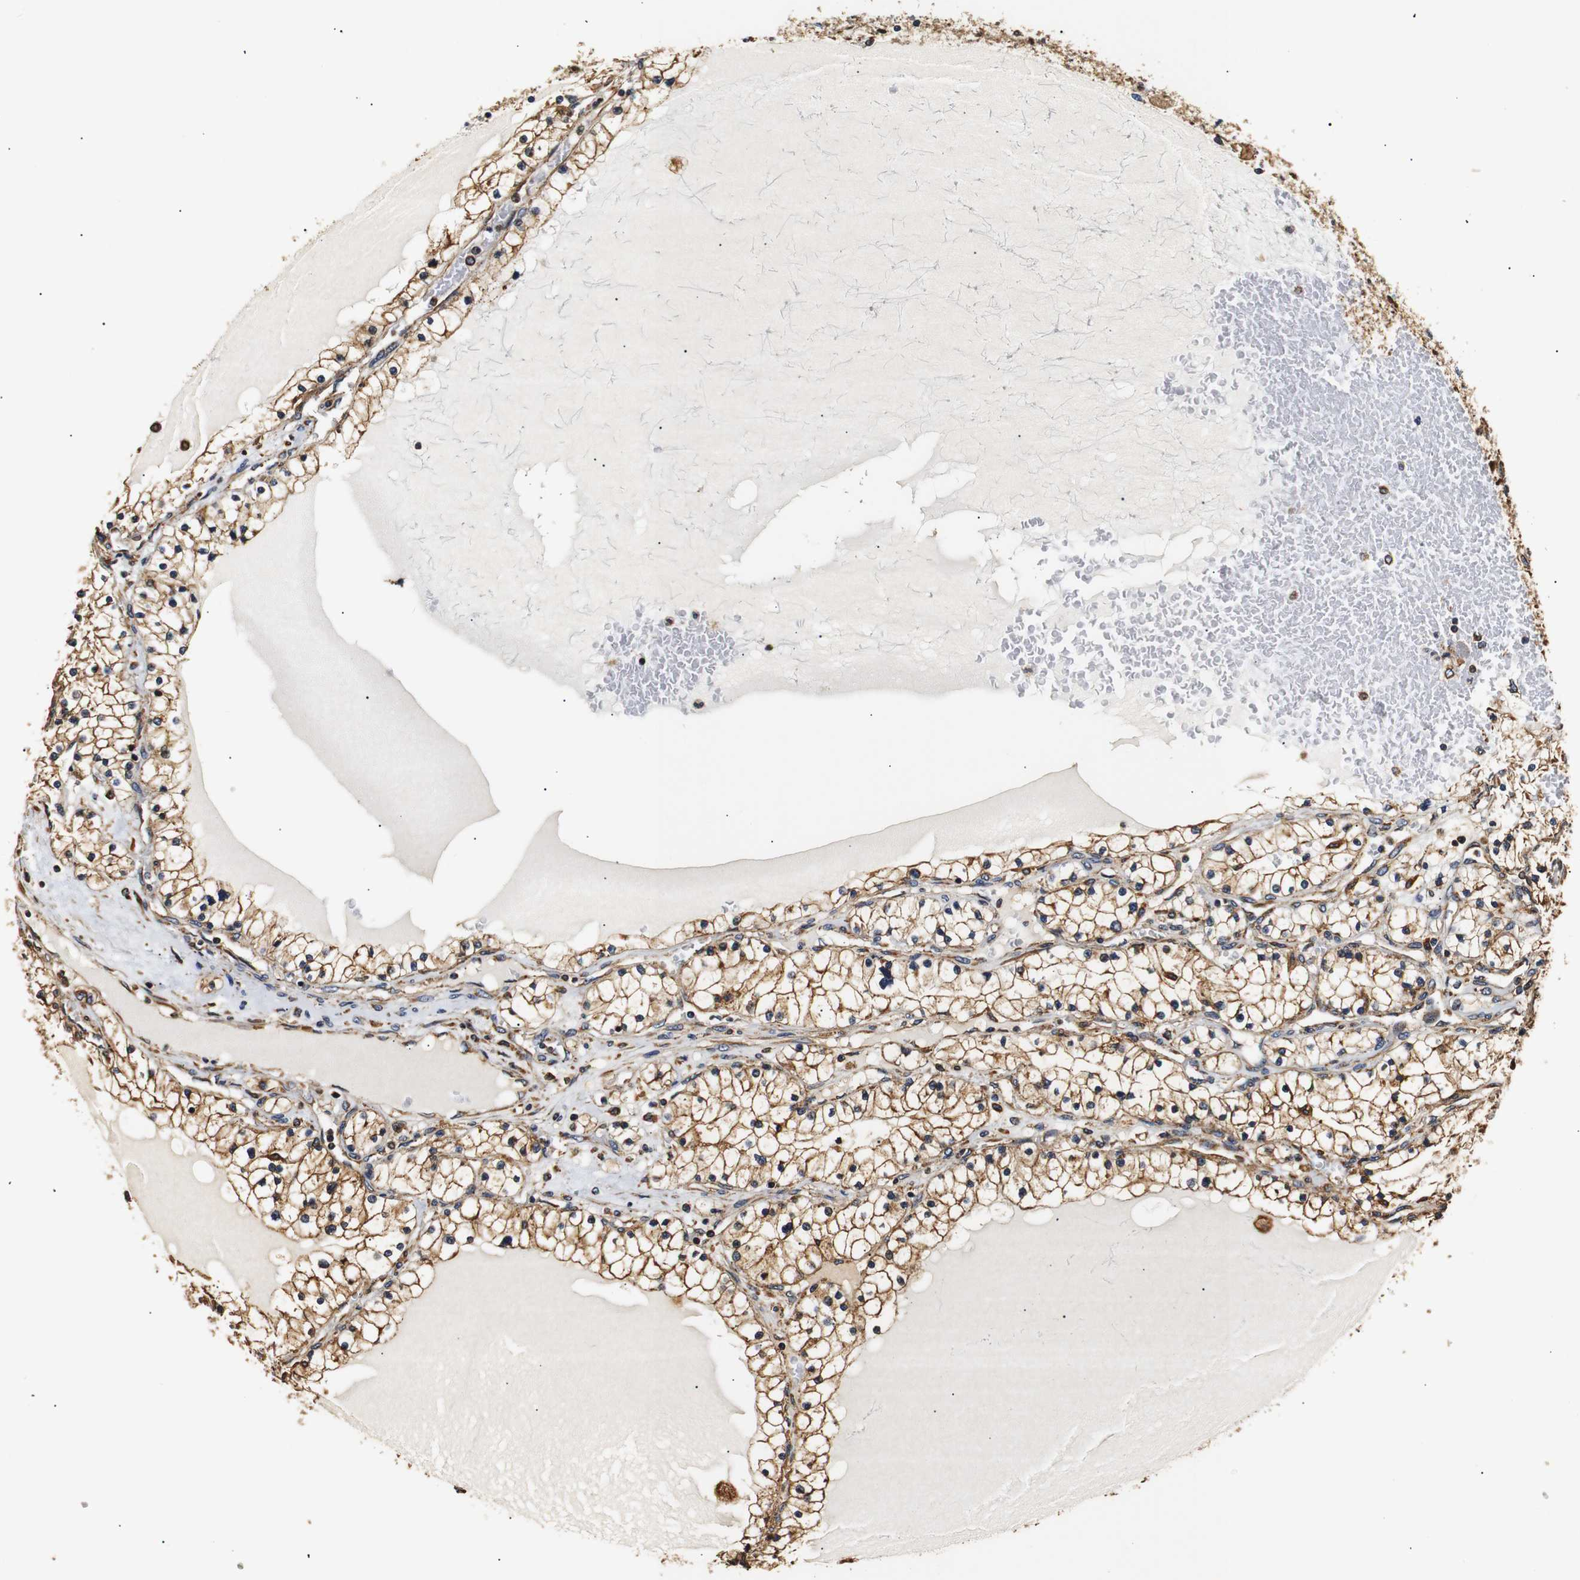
{"staining": {"intensity": "moderate", "quantity": ">75%", "location": "cytoplasmic/membranous"}, "tissue": "renal cancer", "cell_type": "Tumor cells", "image_type": "cancer", "snomed": [{"axis": "morphology", "description": "Adenocarcinoma, NOS"}, {"axis": "topography", "description": "Kidney"}], "caption": "A medium amount of moderate cytoplasmic/membranous positivity is appreciated in about >75% of tumor cells in renal cancer (adenocarcinoma) tissue.", "gene": "HHIP", "patient": {"sex": "male", "age": 68}}